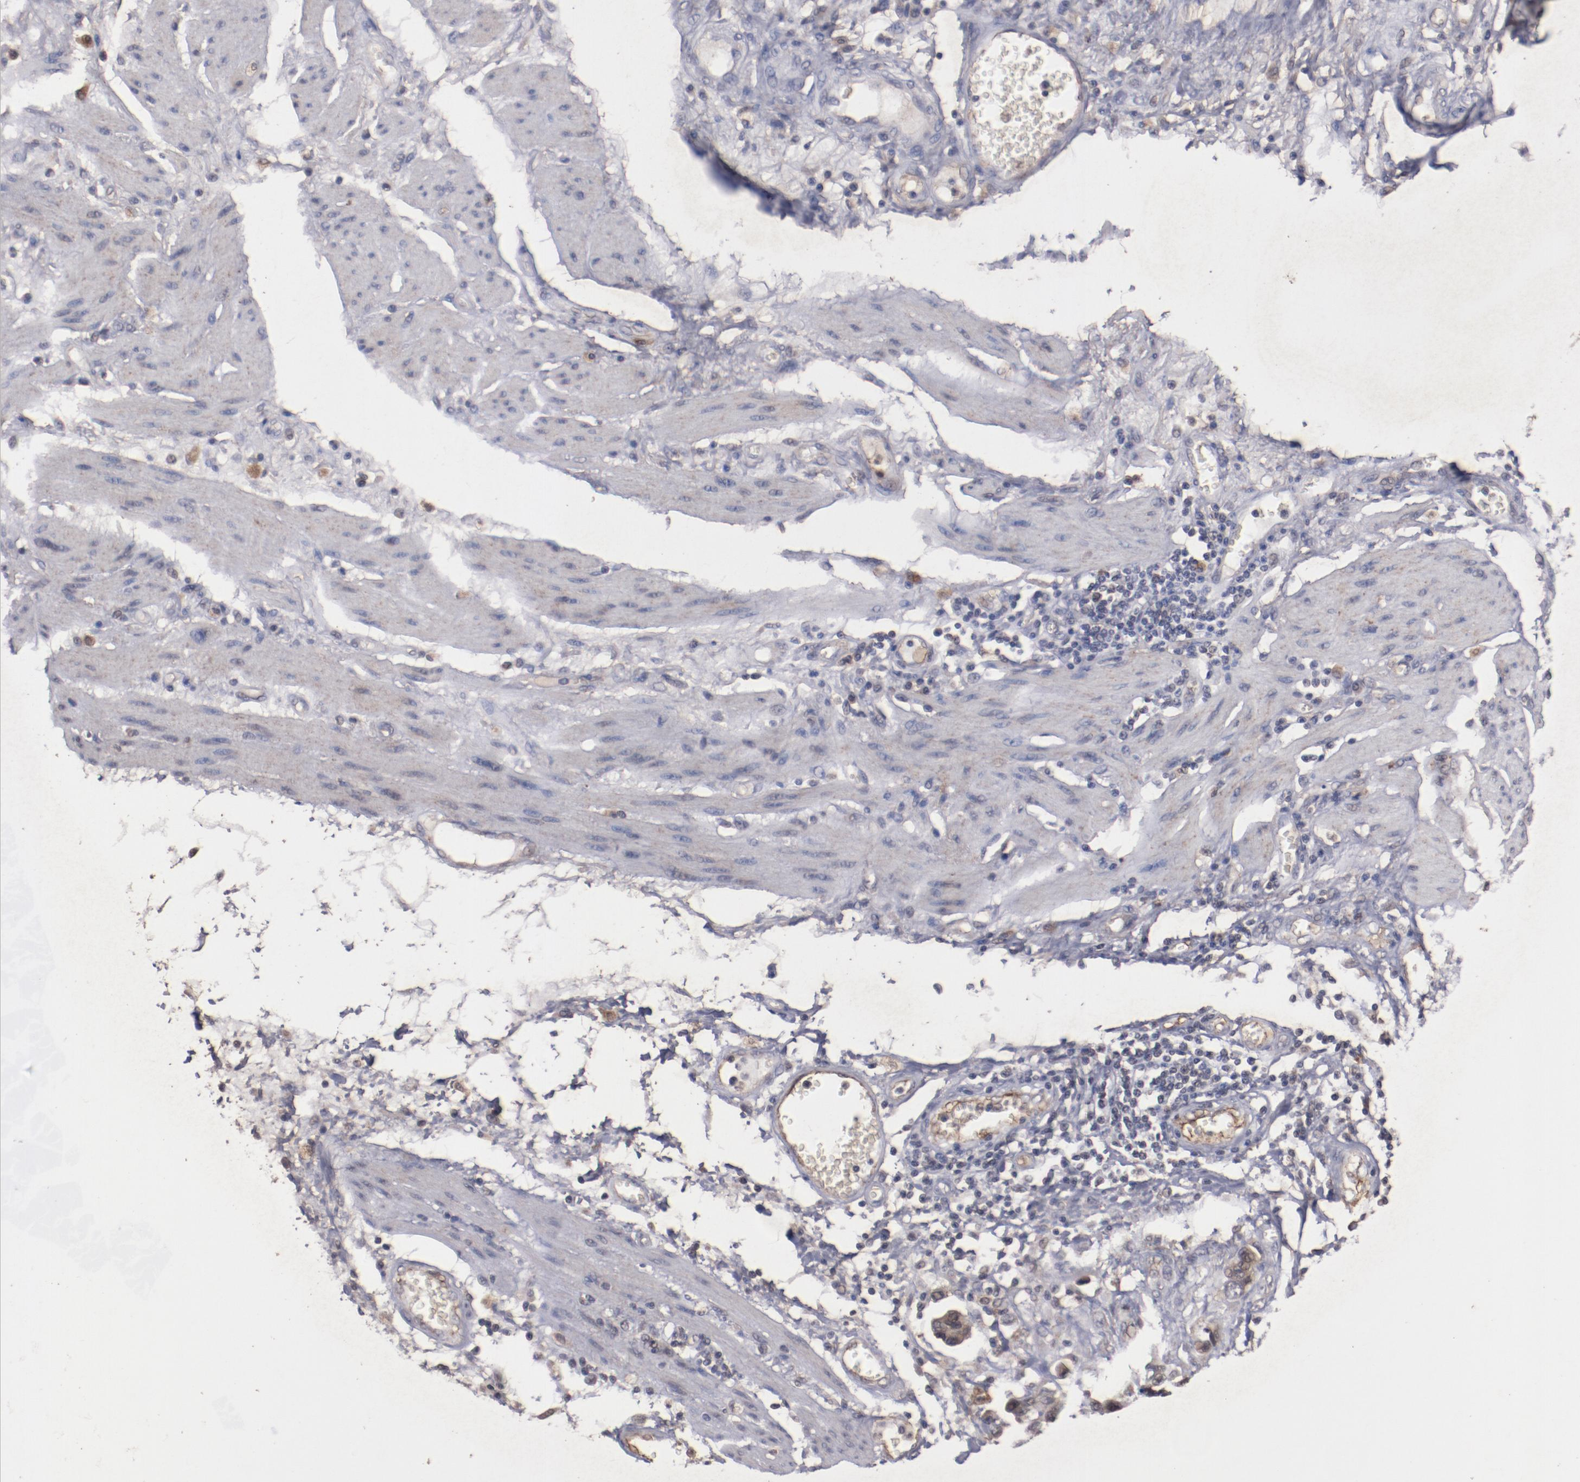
{"staining": {"intensity": "weak", "quantity": ">75%", "location": "cytoplasmic/membranous"}, "tissue": "stomach cancer", "cell_type": "Tumor cells", "image_type": "cancer", "snomed": [{"axis": "morphology", "description": "Adenocarcinoma, NOS"}, {"axis": "topography", "description": "Pancreas"}, {"axis": "topography", "description": "Stomach, upper"}], "caption": "An image of stomach adenocarcinoma stained for a protein shows weak cytoplasmic/membranous brown staining in tumor cells.", "gene": "TENM1", "patient": {"sex": "male", "age": 77}}